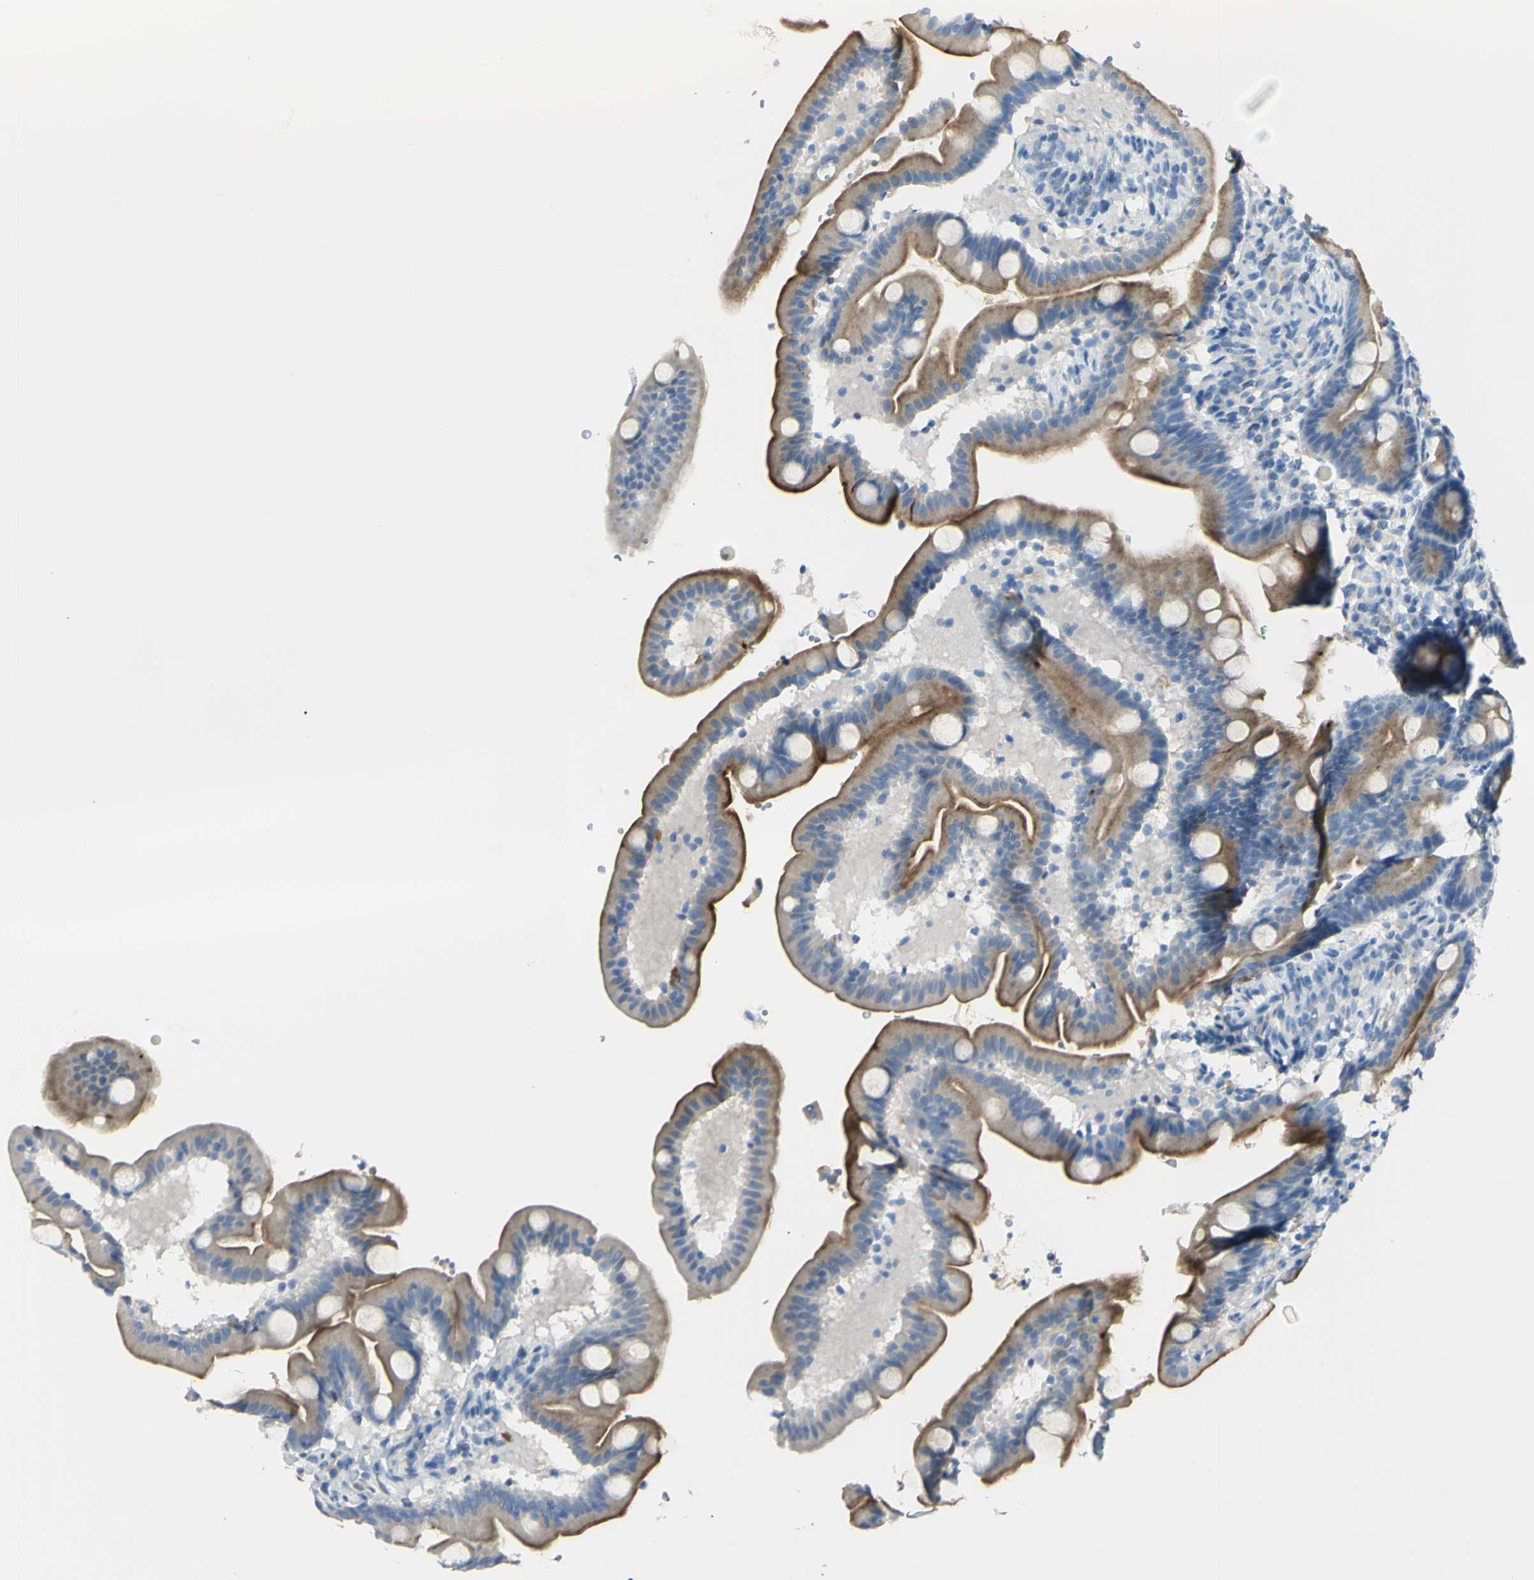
{"staining": {"intensity": "moderate", "quantity": ">75%", "location": "cytoplasmic/membranous"}, "tissue": "duodenum", "cell_type": "Glandular cells", "image_type": "normal", "snomed": [{"axis": "morphology", "description": "Normal tissue, NOS"}, {"axis": "topography", "description": "Duodenum"}], "caption": "An IHC photomicrograph of unremarkable tissue is shown. Protein staining in brown shows moderate cytoplasmic/membranous positivity in duodenum within glandular cells. (DAB (3,3'-diaminobenzidine) IHC with brightfield microscopy, high magnification).", "gene": "FOLH1", "patient": {"sex": "male", "age": 54}}